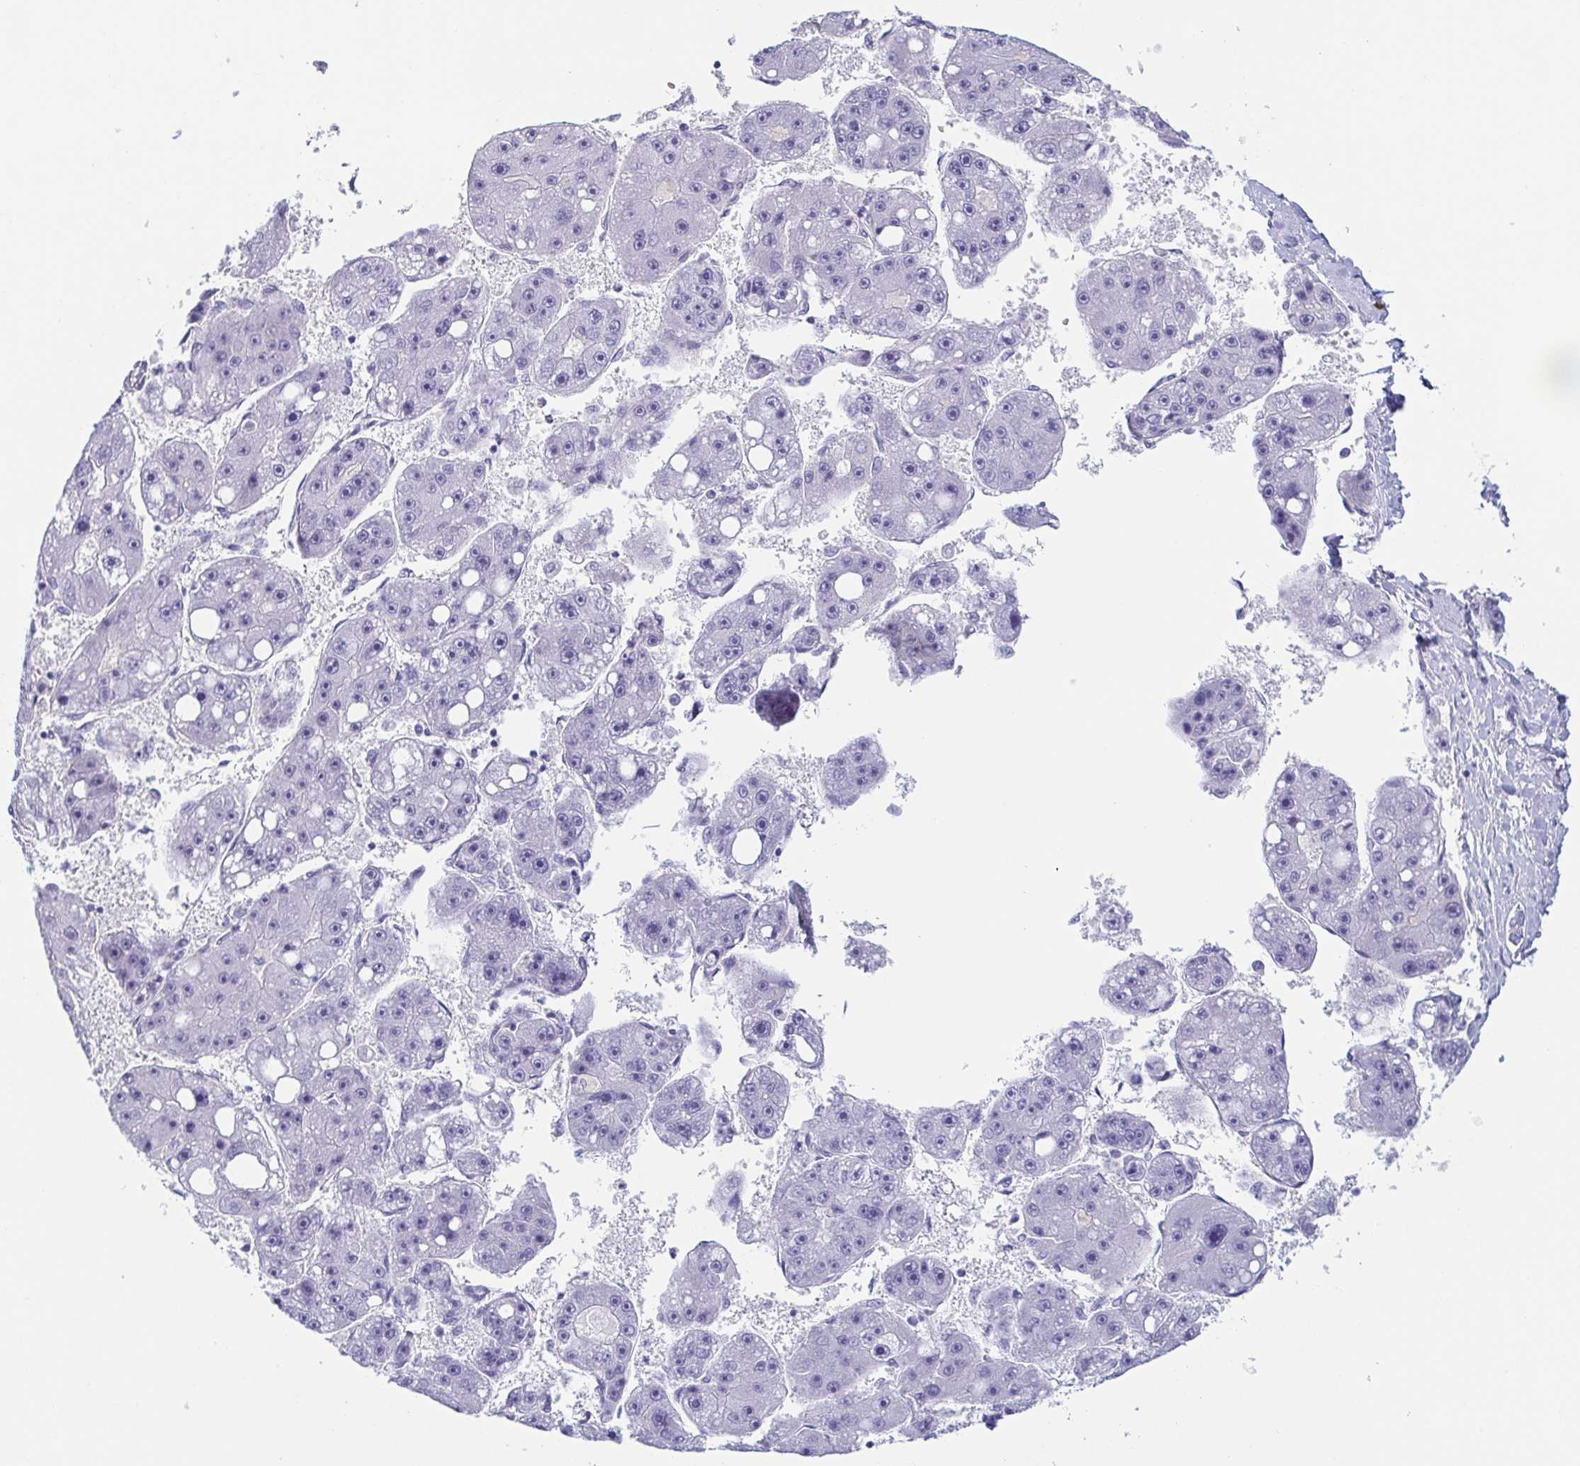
{"staining": {"intensity": "negative", "quantity": "none", "location": "none"}, "tissue": "liver cancer", "cell_type": "Tumor cells", "image_type": "cancer", "snomed": [{"axis": "morphology", "description": "Carcinoma, Hepatocellular, NOS"}, {"axis": "topography", "description": "Liver"}], "caption": "This is a image of immunohistochemistry (IHC) staining of hepatocellular carcinoma (liver), which shows no staining in tumor cells.", "gene": "PRR4", "patient": {"sex": "female", "age": 61}}